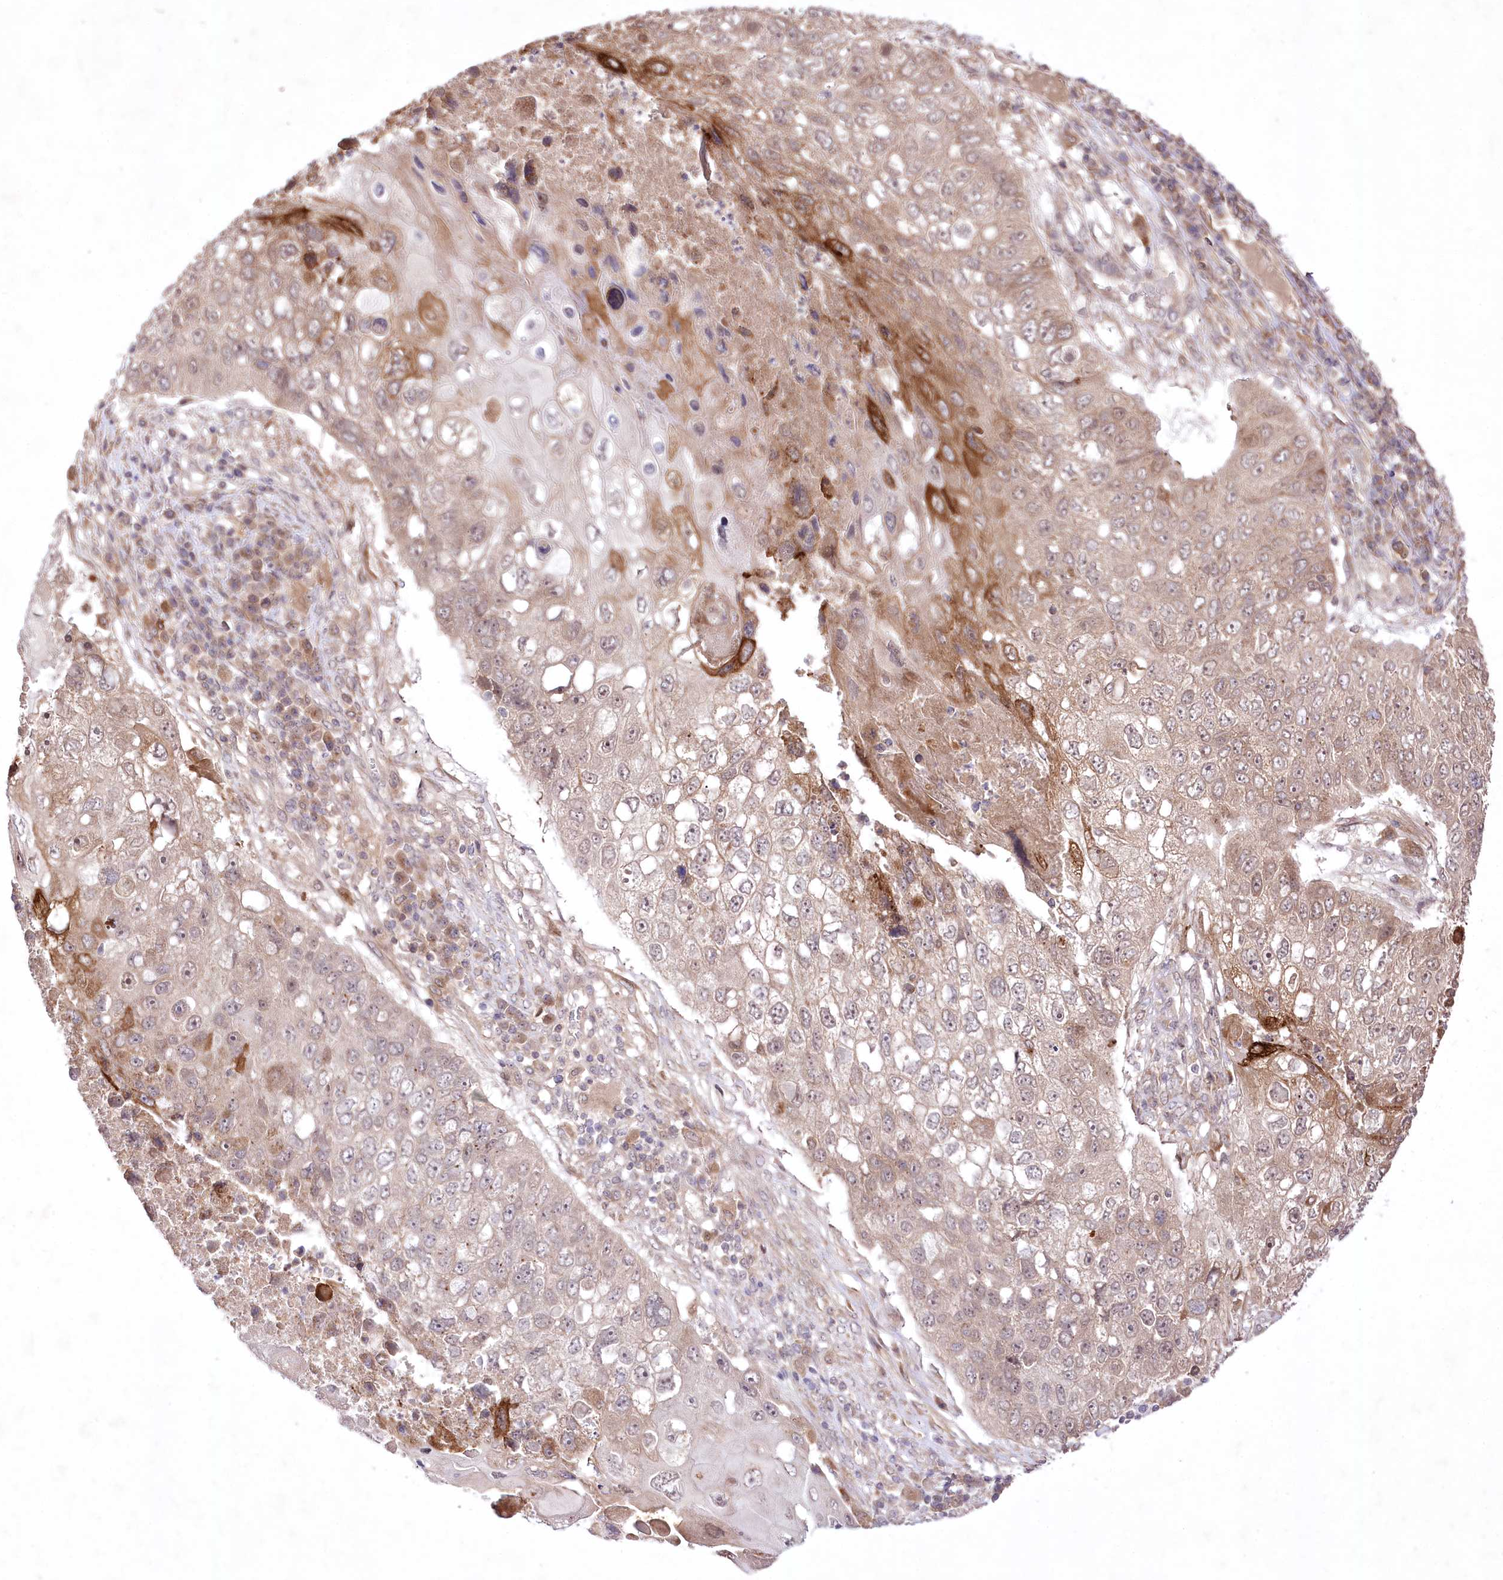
{"staining": {"intensity": "moderate", "quantity": "25%-75%", "location": "cytoplasmic/membranous,nuclear"}, "tissue": "lung cancer", "cell_type": "Tumor cells", "image_type": "cancer", "snomed": [{"axis": "morphology", "description": "Squamous cell carcinoma, NOS"}, {"axis": "topography", "description": "Lung"}], "caption": "Immunohistochemistry (IHC) of squamous cell carcinoma (lung) reveals medium levels of moderate cytoplasmic/membranous and nuclear positivity in about 25%-75% of tumor cells.", "gene": "HELT", "patient": {"sex": "male", "age": 61}}